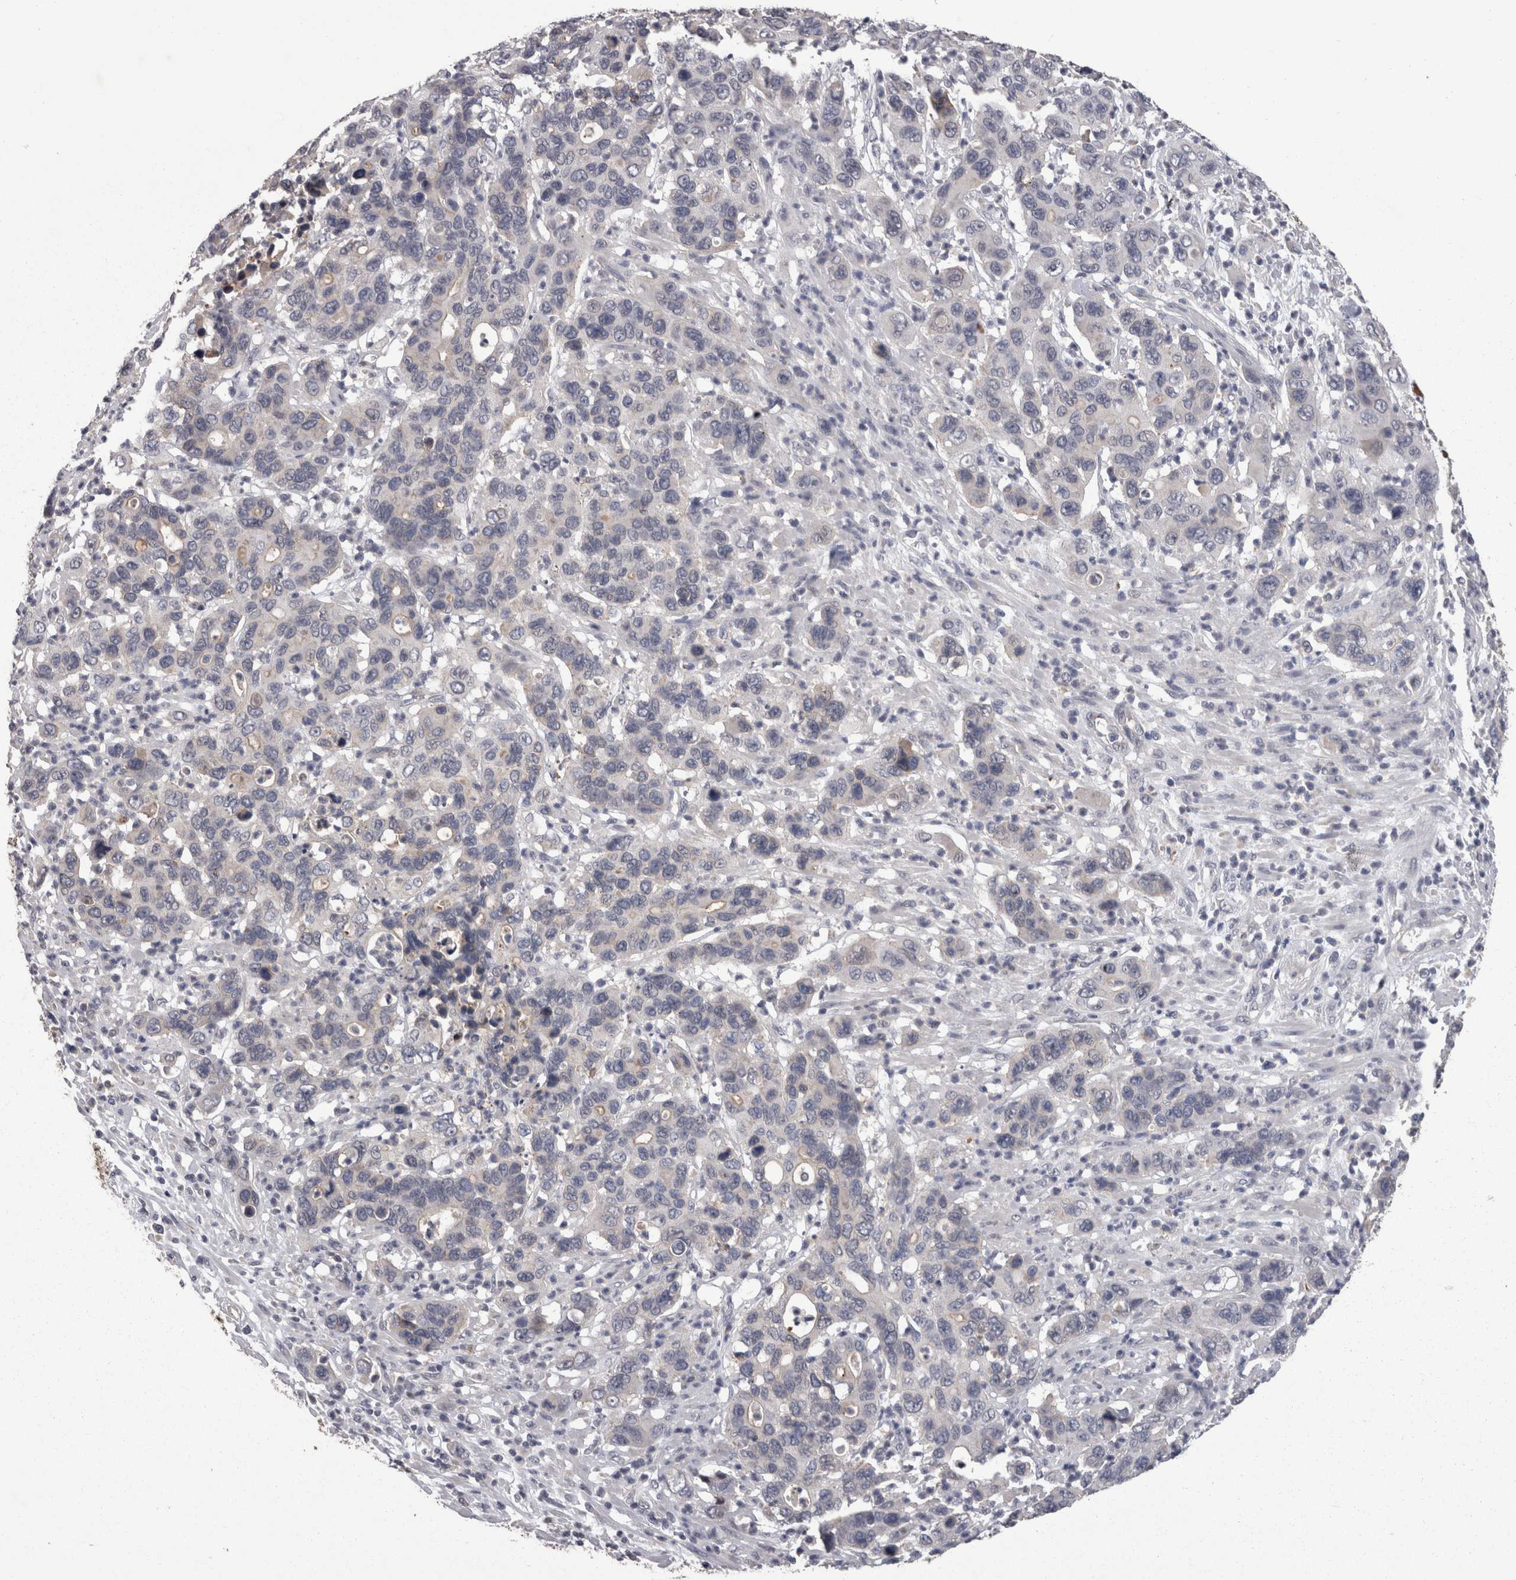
{"staining": {"intensity": "negative", "quantity": "none", "location": "none"}, "tissue": "pancreatic cancer", "cell_type": "Tumor cells", "image_type": "cancer", "snomed": [{"axis": "morphology", "description": "Adenocarcinoma, NOS"}, {"axis": "topography", "description": "Pancreas"}], "caption": "This is an IHC micrograph of human pancreatic cancer. There is no expression in tumor cells.", "gene": "PON3", "patient": {"sex": "female", "age": 71}}